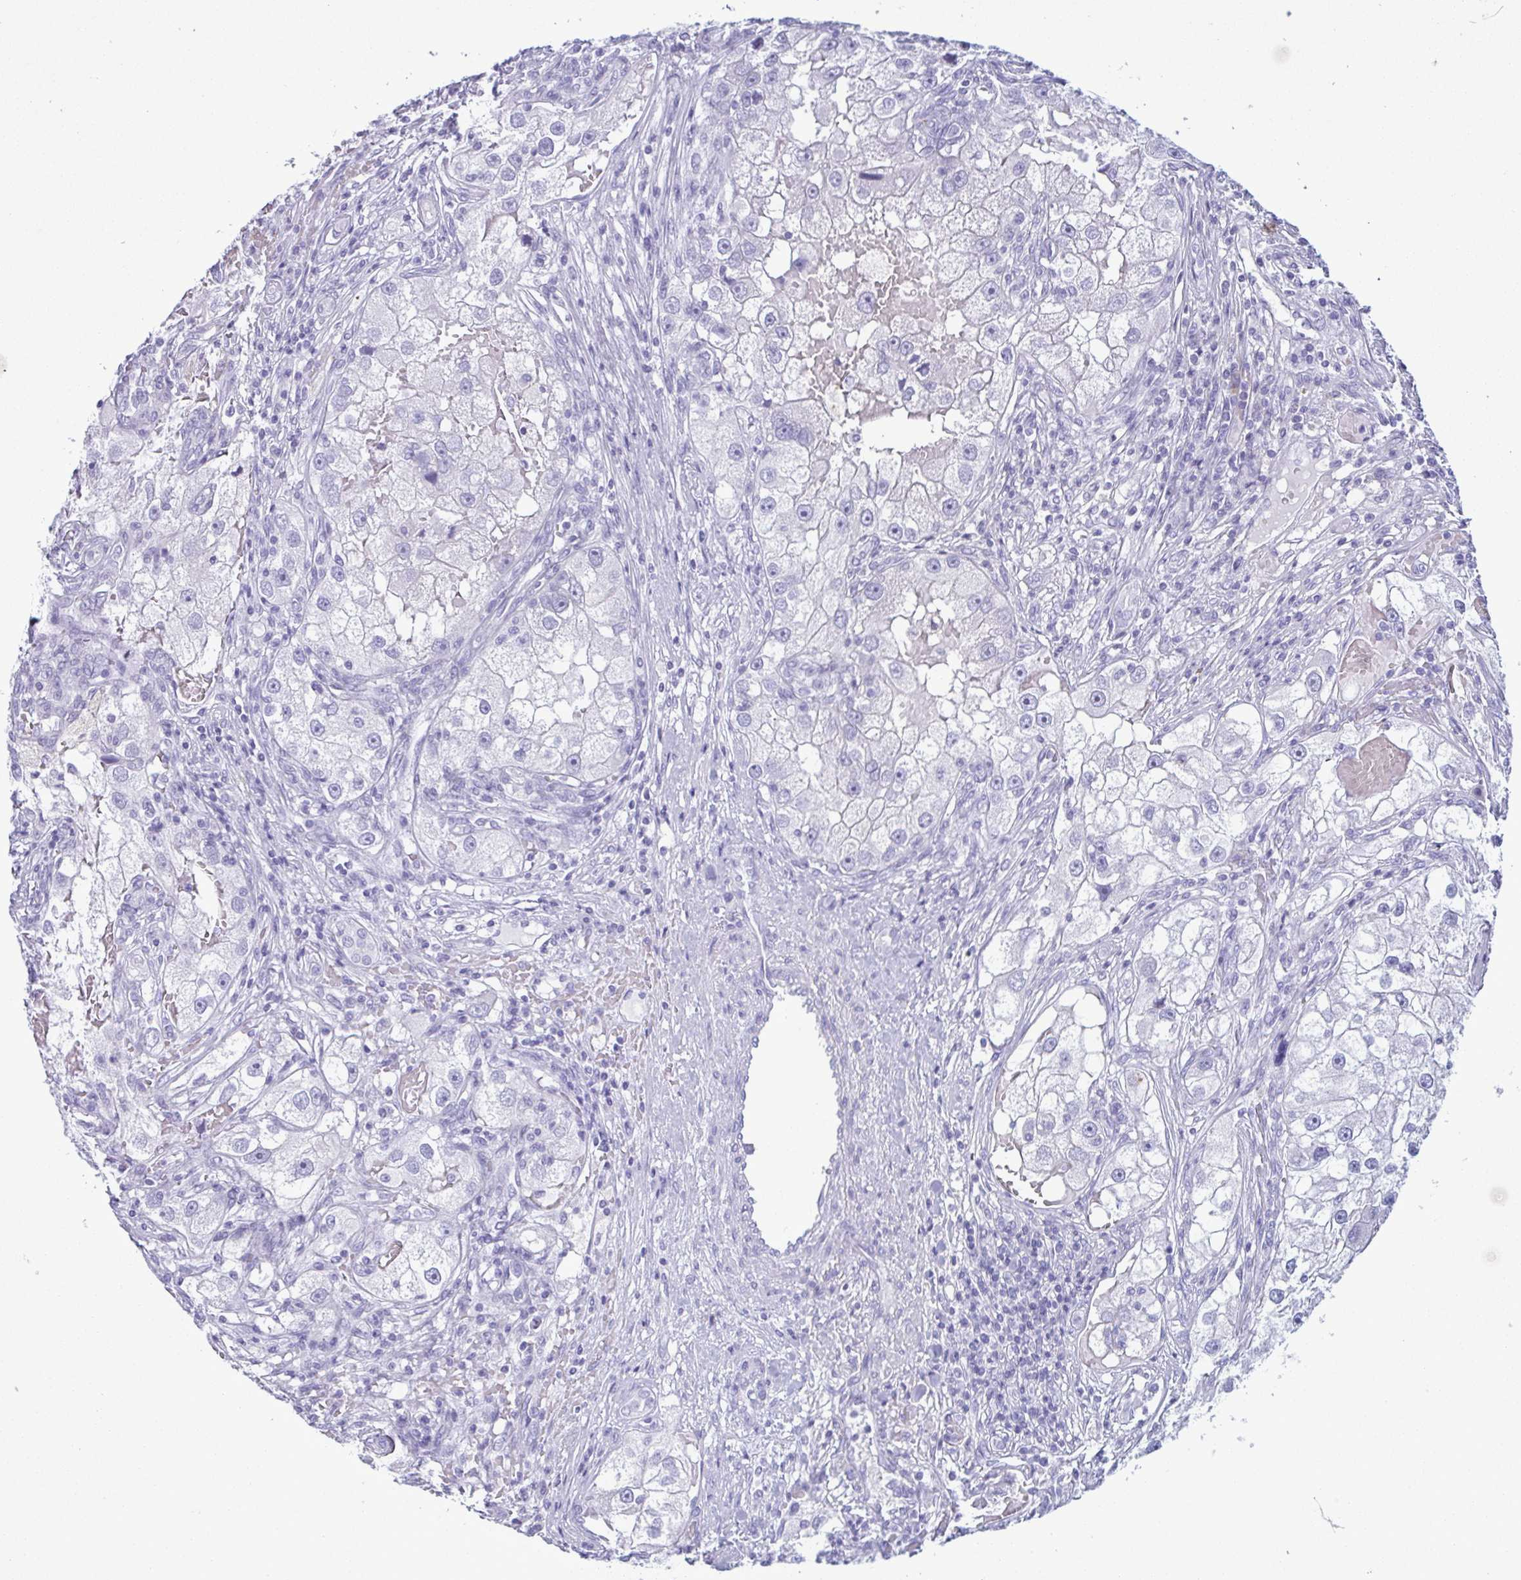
{"staining": {"intensity": "negative", "quantity": "none", "location": "none"}, "tissue": "renal cancer", "cell_type": "Tumor cells", "image_type": "cancer", "snomed": [{"axis": "morphology", "description": "Adenocarcinoma, NOS"}, {"axis": "topography", "description": "Kidney"}], "caption": "Immunohistochemistry image of renal cancer stained for a protein (brown), which demonstrates no staining in tumor cells.", "gene": "LTF", "patient": {"sex": "male", "age": 63}}